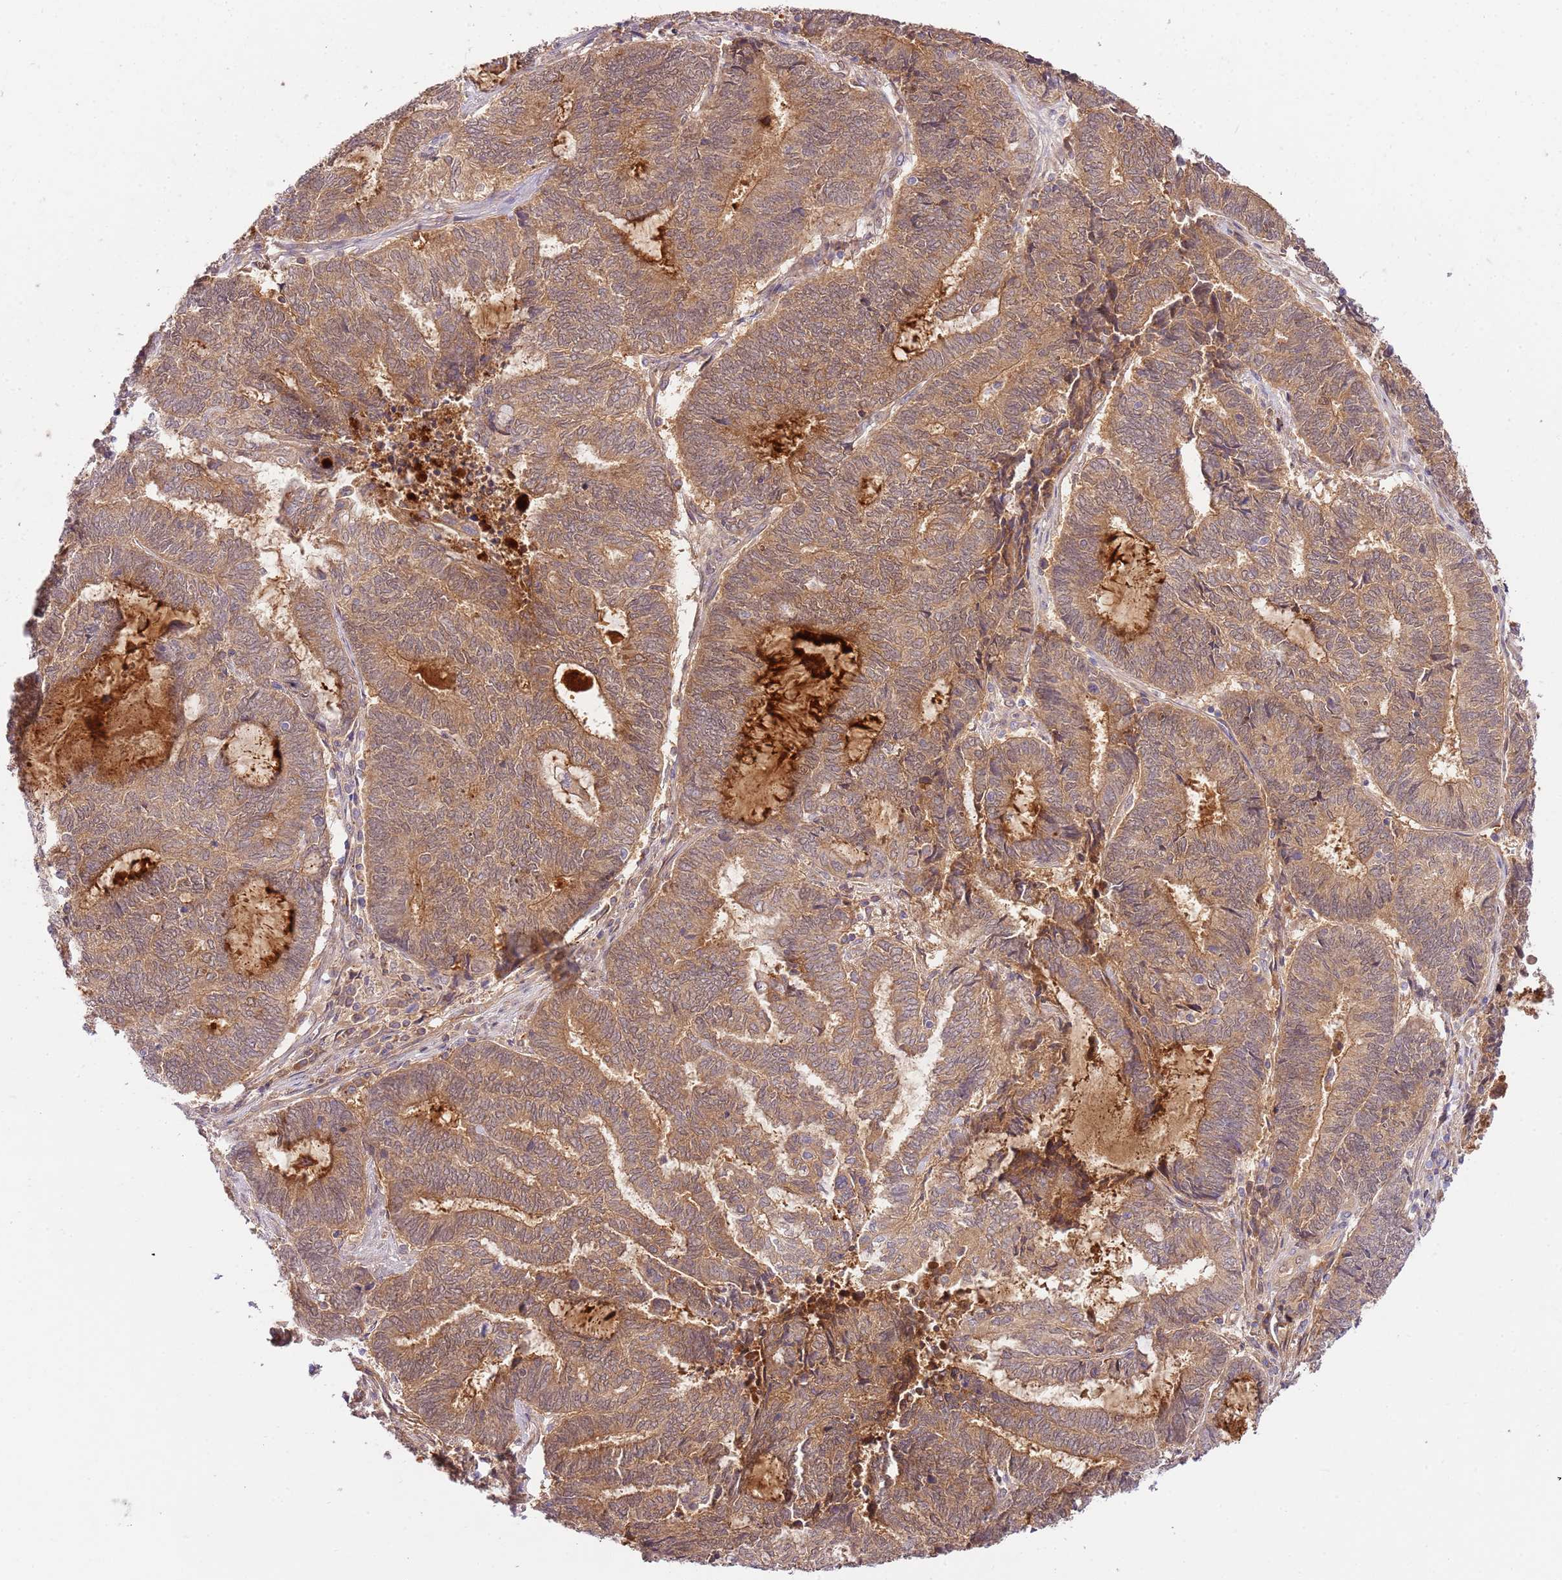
{"staining": {"intensity": "moderate", "quantity": ">75%", "location": "cytoplasmic/membranous"}, "tissue": "endometrial cancer", "cell_type": "Tumor cells", "image_type": "cancer", "snomed": [{"axis": "morphology", "description": "Adenocarcinoma, NOS"}, {"axis": "topography", "description": "Uterus"}, {"axis": "topography", "description": "Endometrium"}], "caption": "An IHC histopathology image of neoplastic tissue is shown. Protein staining in brown shows moderate cytoplasmic/membranous positivity in adenocarcinoma (endometrial) within tumor cells. (DAB = brown stain, brightfield microscopy at high magnification).", "gene": "C8G", "patient": {"sex": "female", "age": 70}}